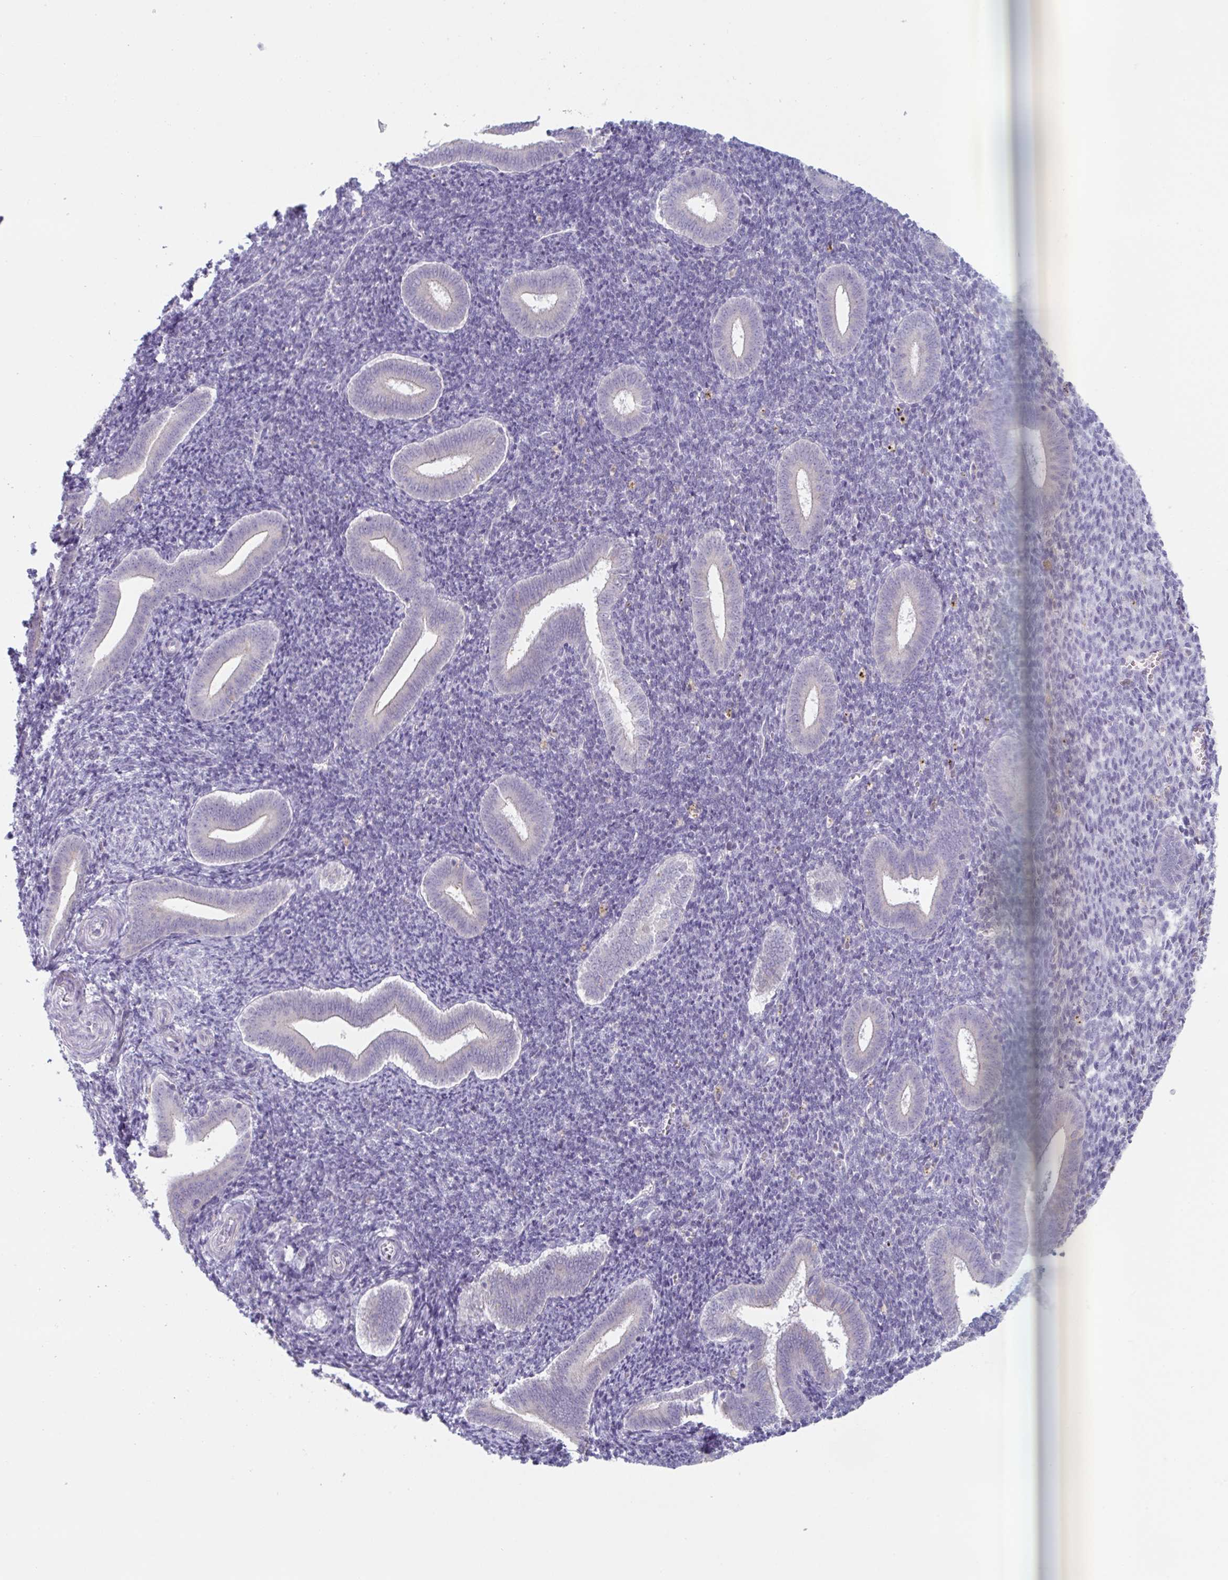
{"staining": {"intensity": "negative", "quantity": "none", "location": "none"}, "tissue": "endometrium", "cell_type": "Cells in endometrial stroma", "image_type": "normal", "snomed": [{"axis": "morphology", "description": "Normal tissue, NOS"}, {"axis": "topography", "description": "Endometrium"}], "caption": "IHC of benign human endometrium shows no expression in cells in endometrial stroma.", "gene": "PTPRD", "patient": {"sex": "female", "age": 25}}